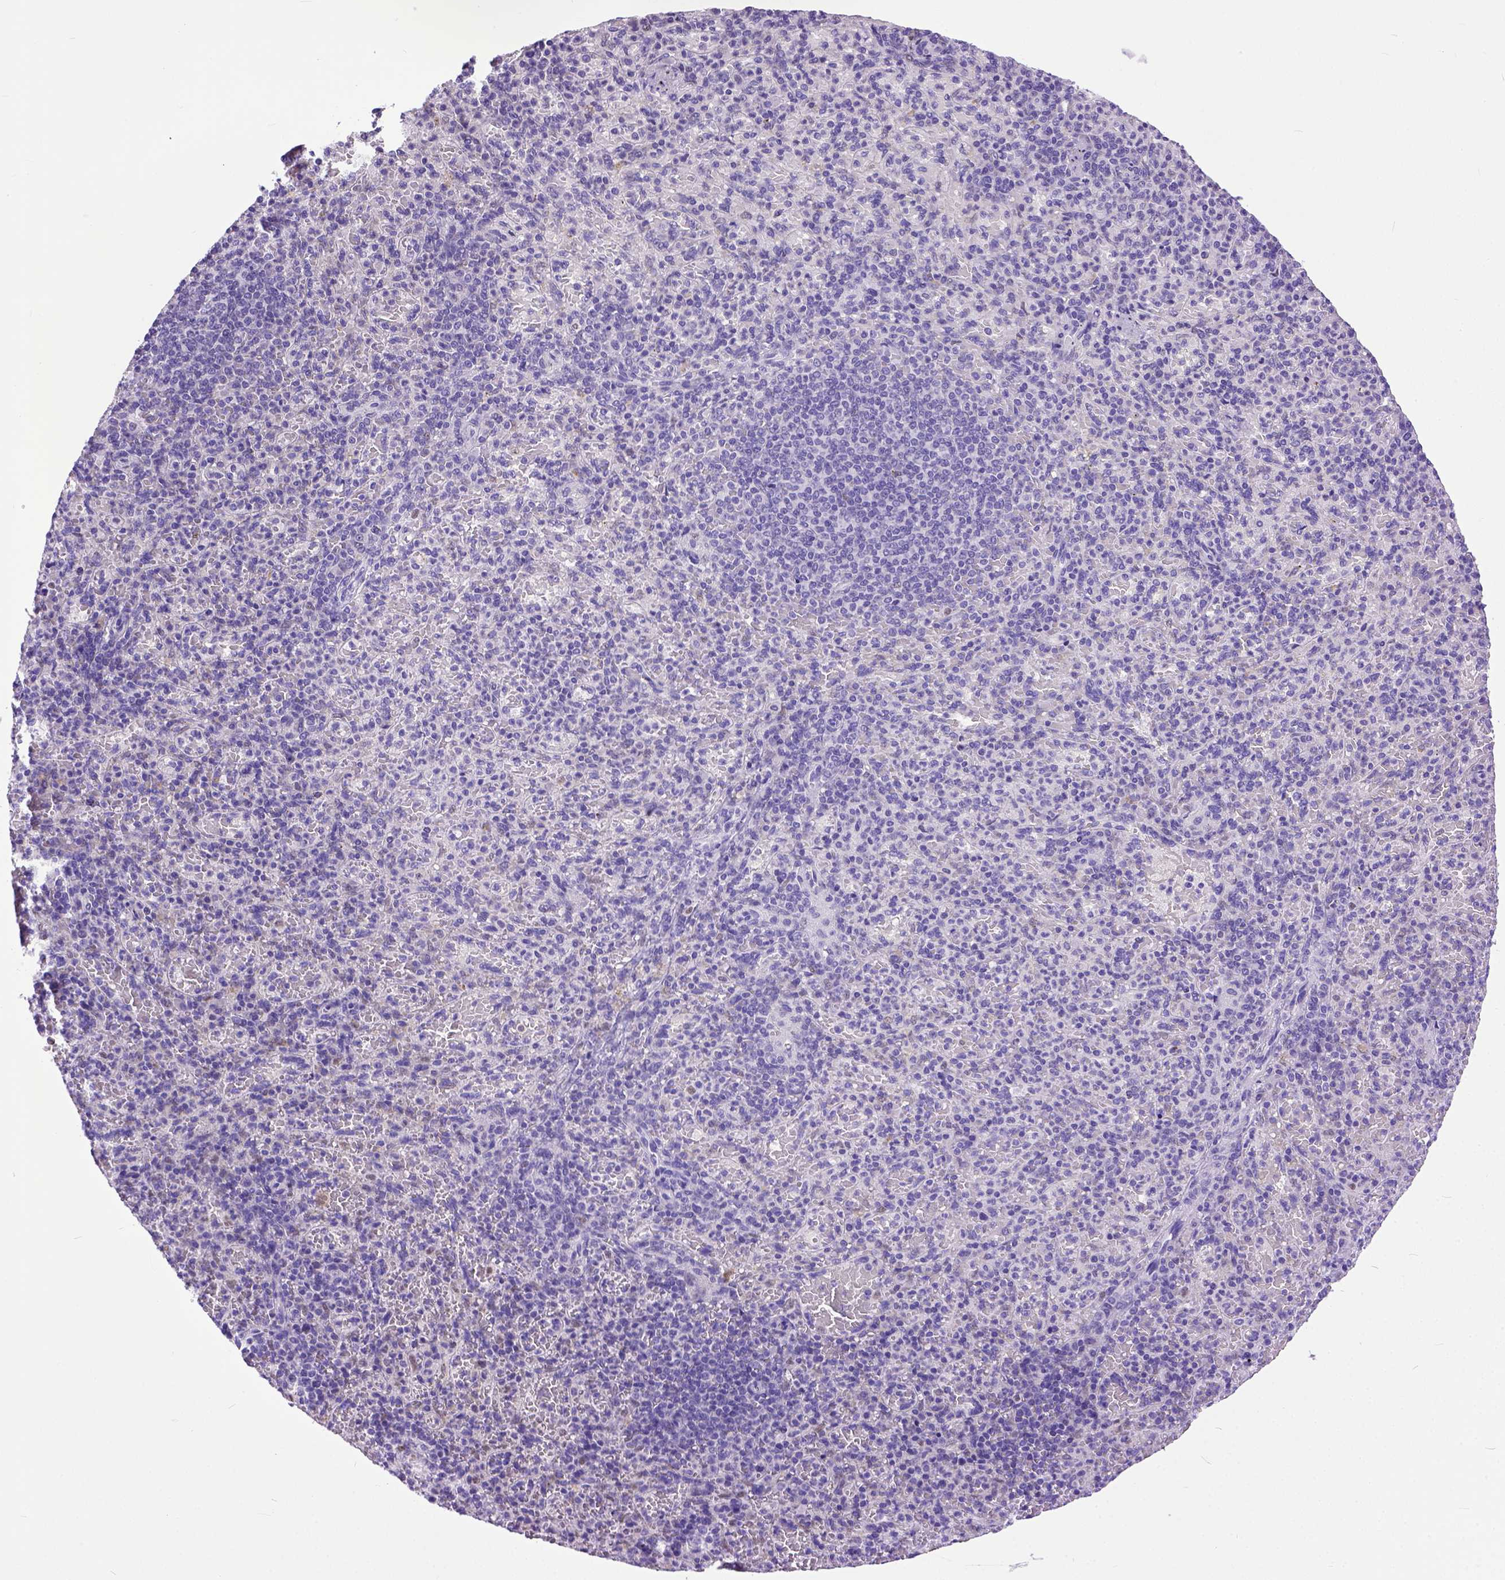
{"staining": {"intensity": "moderate", "quantity": "<25%", "location": "nuclear"}, "tissue": "spleen", "cell_type": "Cells in red pulp", "image_type": "normal", "snomed": [{"axis": "morphology", "description": "Normal tissue, NOS"}, {"axis": "topography", "description": "Spleen"}], "caption": "Protein analysis of benign spleen reveals moderate nuclear expression in approximately <25% of cells in red pulp.", "gene": "CRB1", "patient": {"sex": "female", "age": 74}}